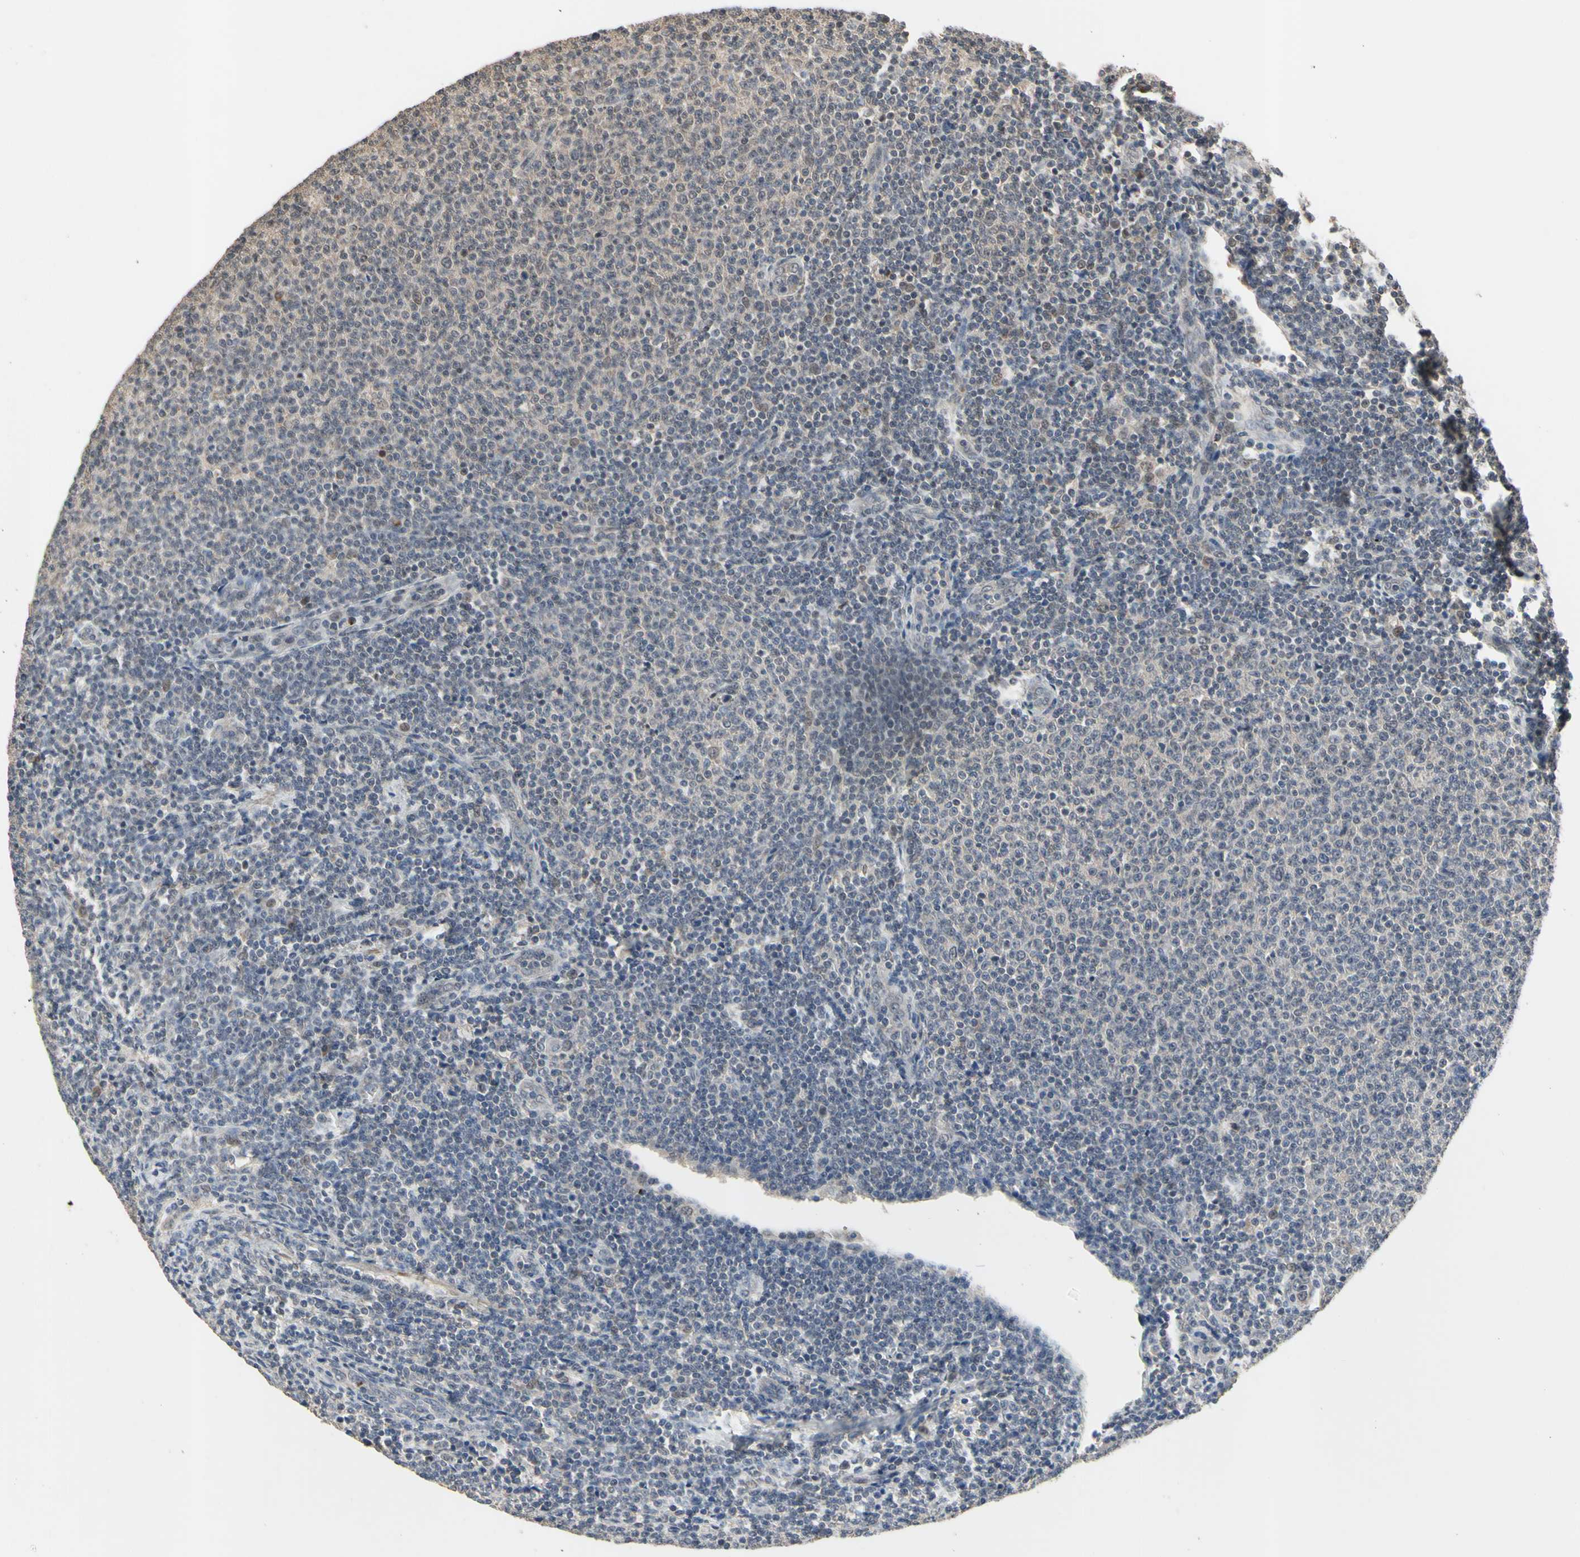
{"staining": {"intensity": "negative", "quantity": "none", "location": "none"}, "tissue": "lymphoma", "cell_type": "Tumor cells", "image_type": "cancer", "snomed": [{"axis": "morphology", "description": "Malignant lymphoma, non-Hodgkin's type, Low grade"}, {"axis": "topography", "description": "Lymph node"}], "caption": "IHC of lymphoma displays no expression in tumor cells.", "gene": "ZNF174", "patient": {"sex": "male", "age": 66}}